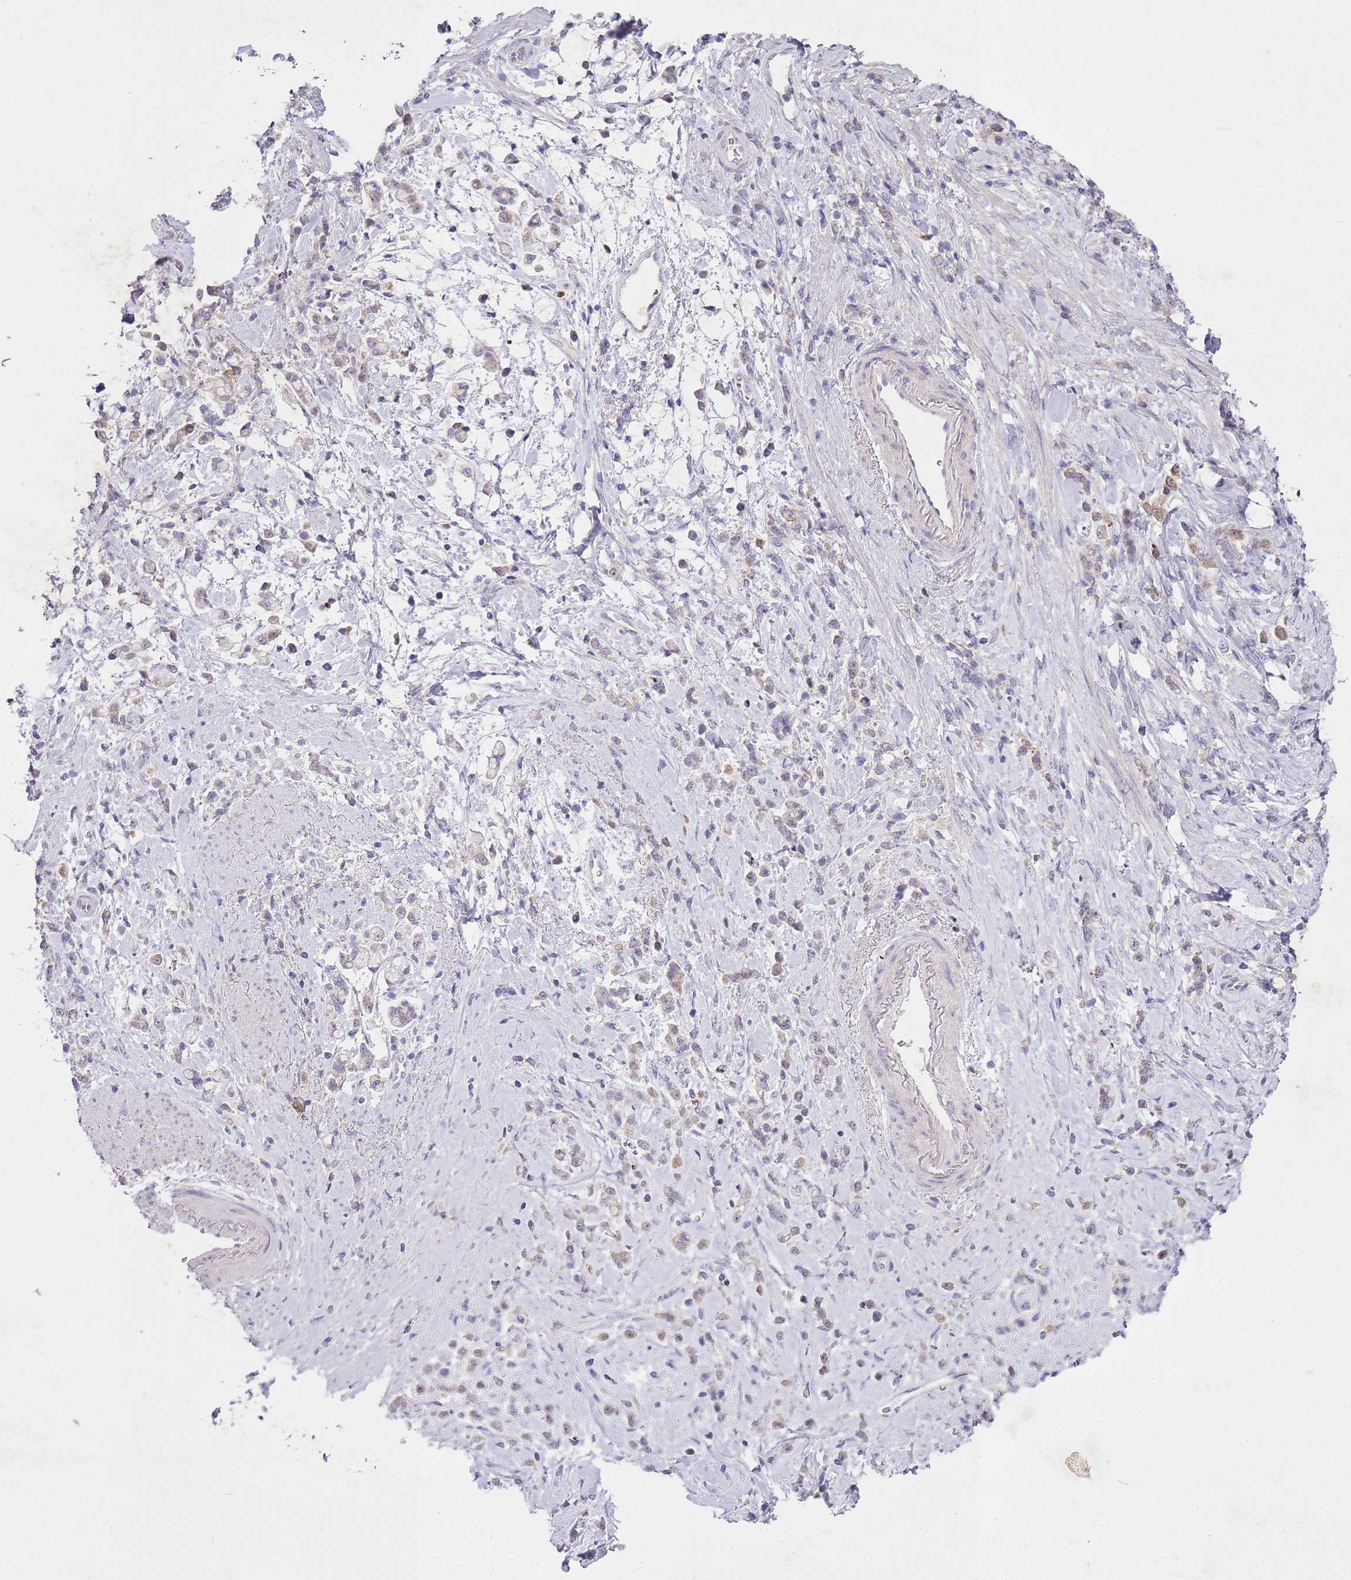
{"staining": {"intensity": "weak", "quantity": "<25%", "location": "cytoplasmic/membranous"}, "tissue": "stomach cancer", "cell_type": "Tumor cells", "image_type": "cancer", "snomed": [{"axis": "morphology", "description": "Adenocarcinoma, NOS"}, {"axis": "topography", "description": "Stomach"}], "caption": "The image demonstrates no staining of tumor cells in stomach adenocarcinoma.", "gene": "FABP2", "patient": {"sex": "female", "age": 60}}